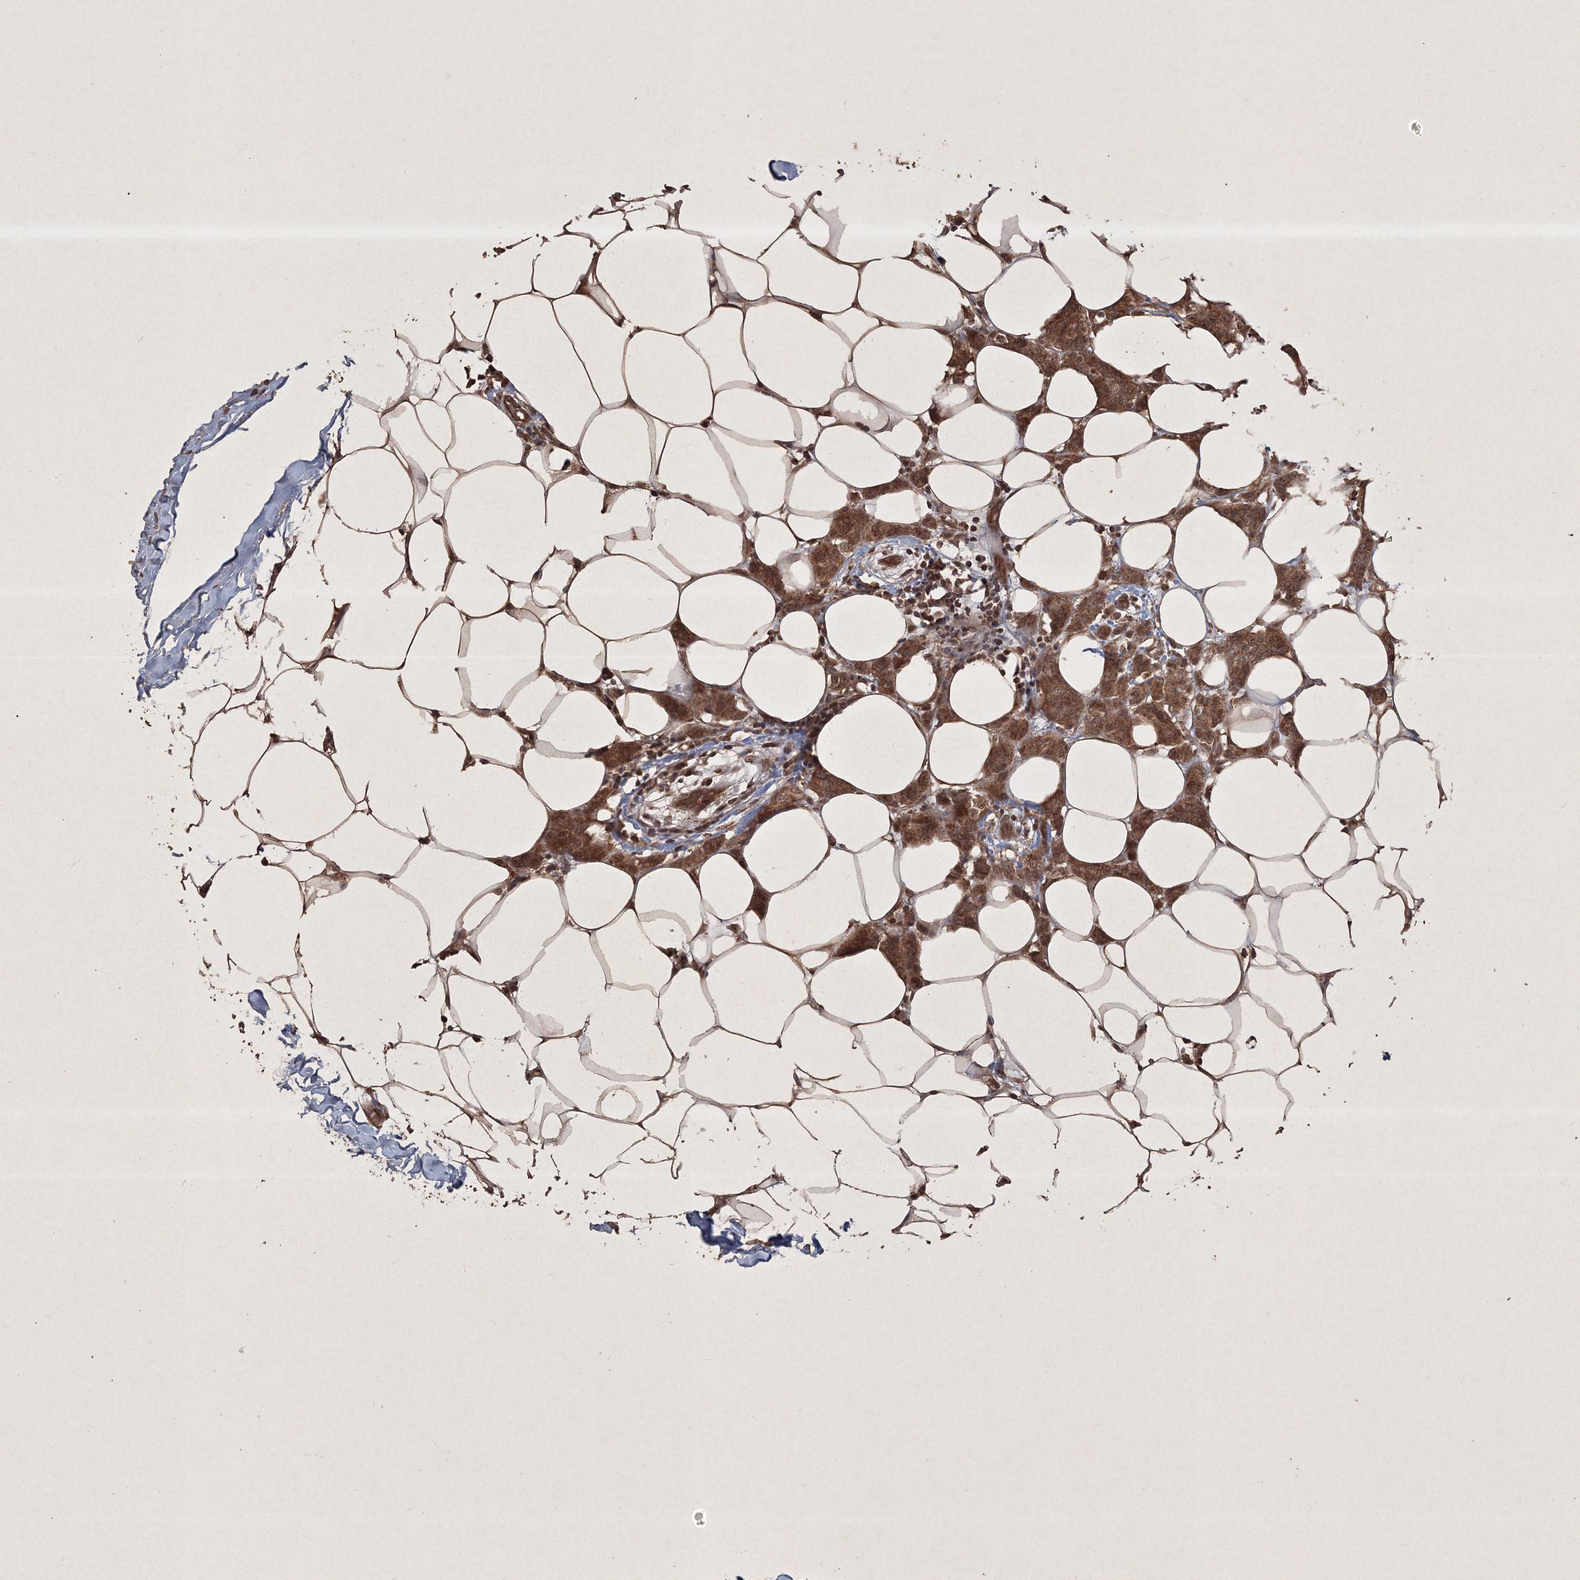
{"staining": {"intensity": "moderate", "quantity": ">75%", "location": "cytoplasmic/membranous,nuclear"}, "tissue": "breast cancer", "cell_type": "Tumor cells", "image_type": "cancer", "snomed": [{"axis": "morphology", "description": "Normal tissue, NOS"}, {"axis": "morphology", "description": "Duct carcinoma"}, {"axis": "topography", "description": "Breast"}], "caption": "Infiltrating ductal carcinoma (breast) stained with a protein marker displays moderate staining in tumor cells.", "gene": "PELI3", "patient": {"sex": "female", "age": 40}}